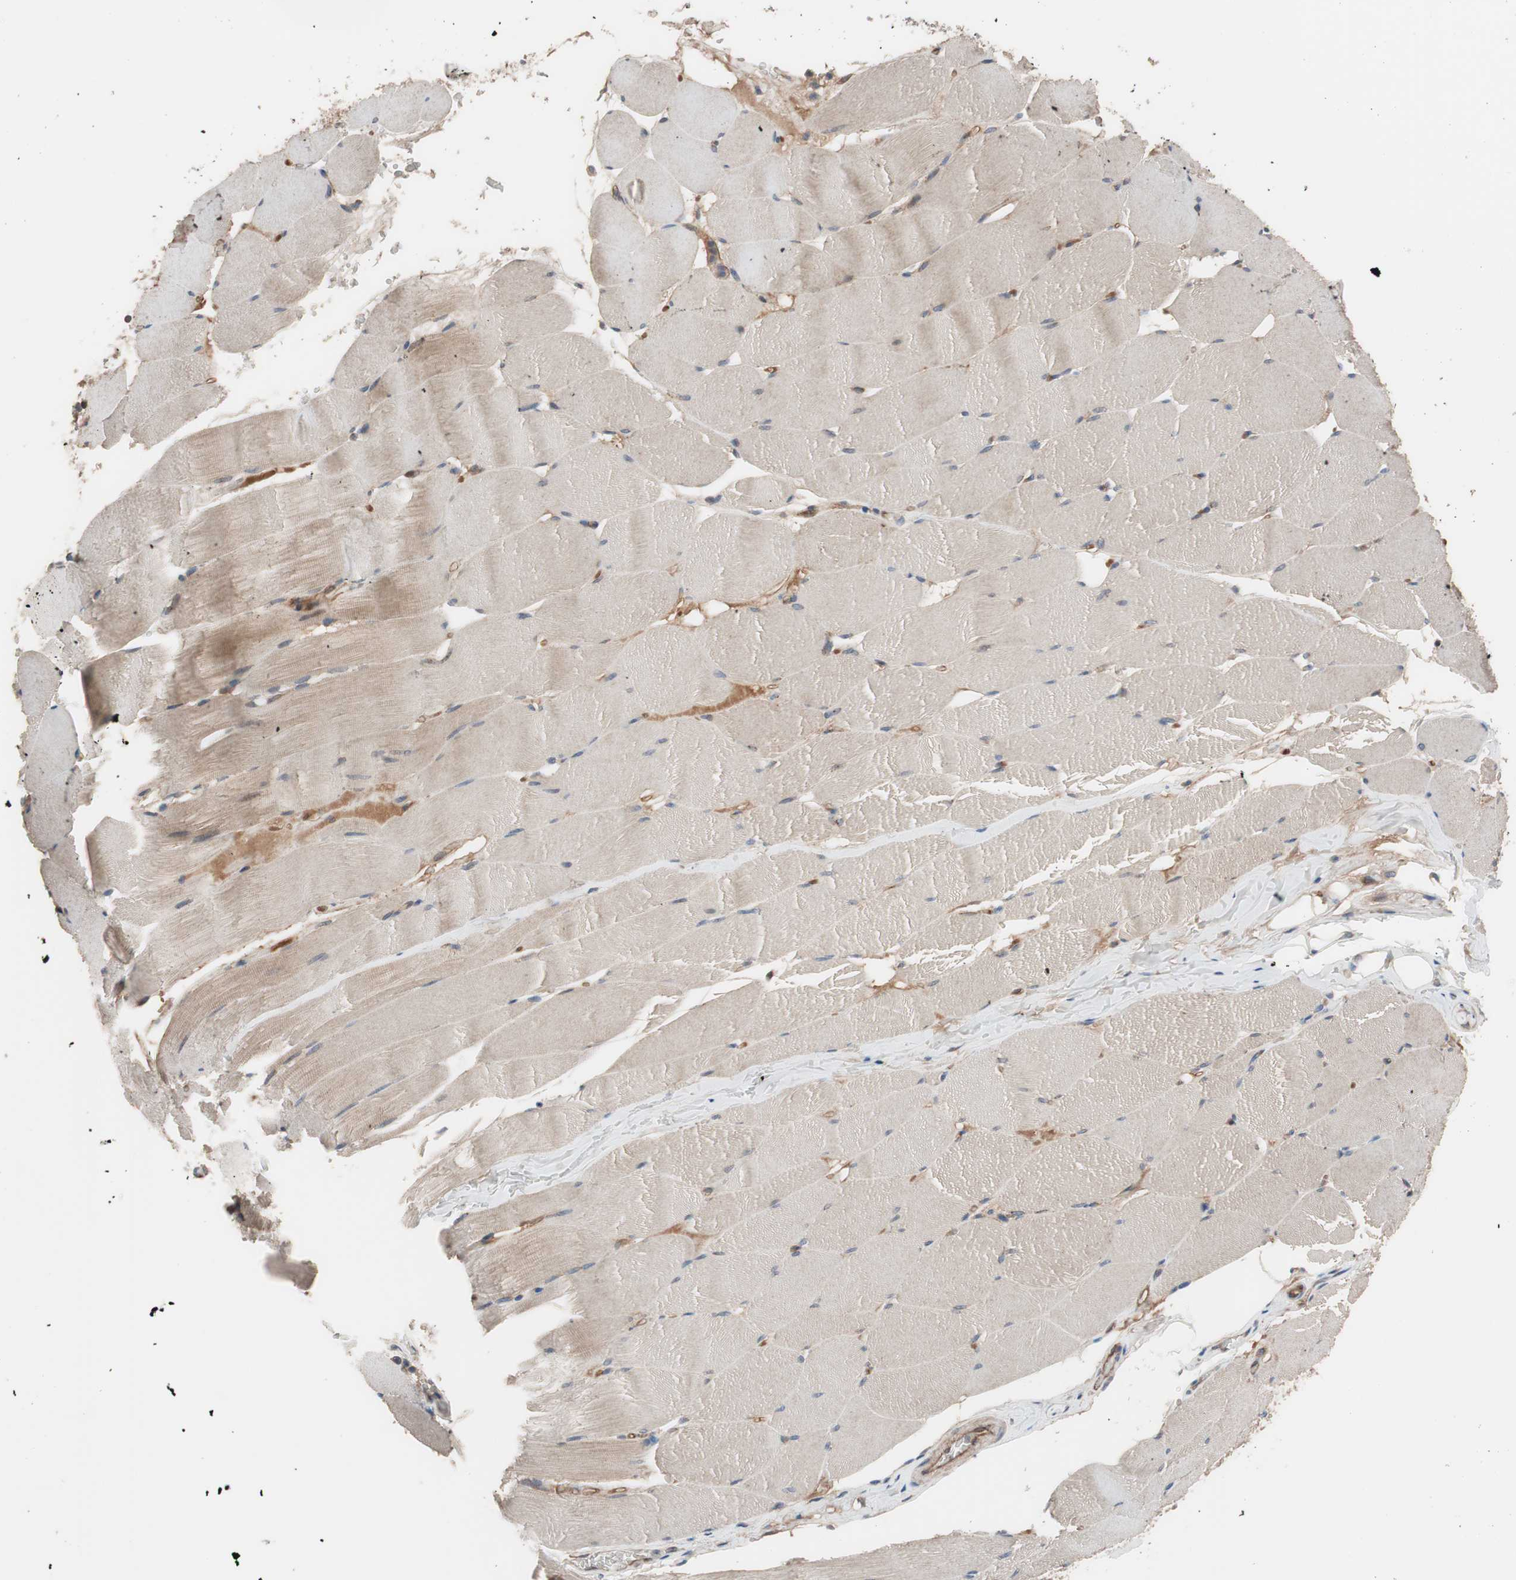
{"staining": {"intensity": "moderate", "quantity": ">75%", "location": "cytoplasmic/membranous"}, "tissue": "skeletal muscle", "cell_type": "Myocytes", "image_type": "normal", "snomed": [{"axis": "morphology", "description": "Normal tissue, NOS"}, {"axis": "topography", "description": "Skeletal muscle"}], "caption": "Approximately >75% of myocytes in unremarkable skeletal muscle reveal moderate cytoplasmic/membranous protein expression as visualized by brown immunohistochemical staining.", "gene": "SDC4", "patient": {"sex": "male", "age": 62}}